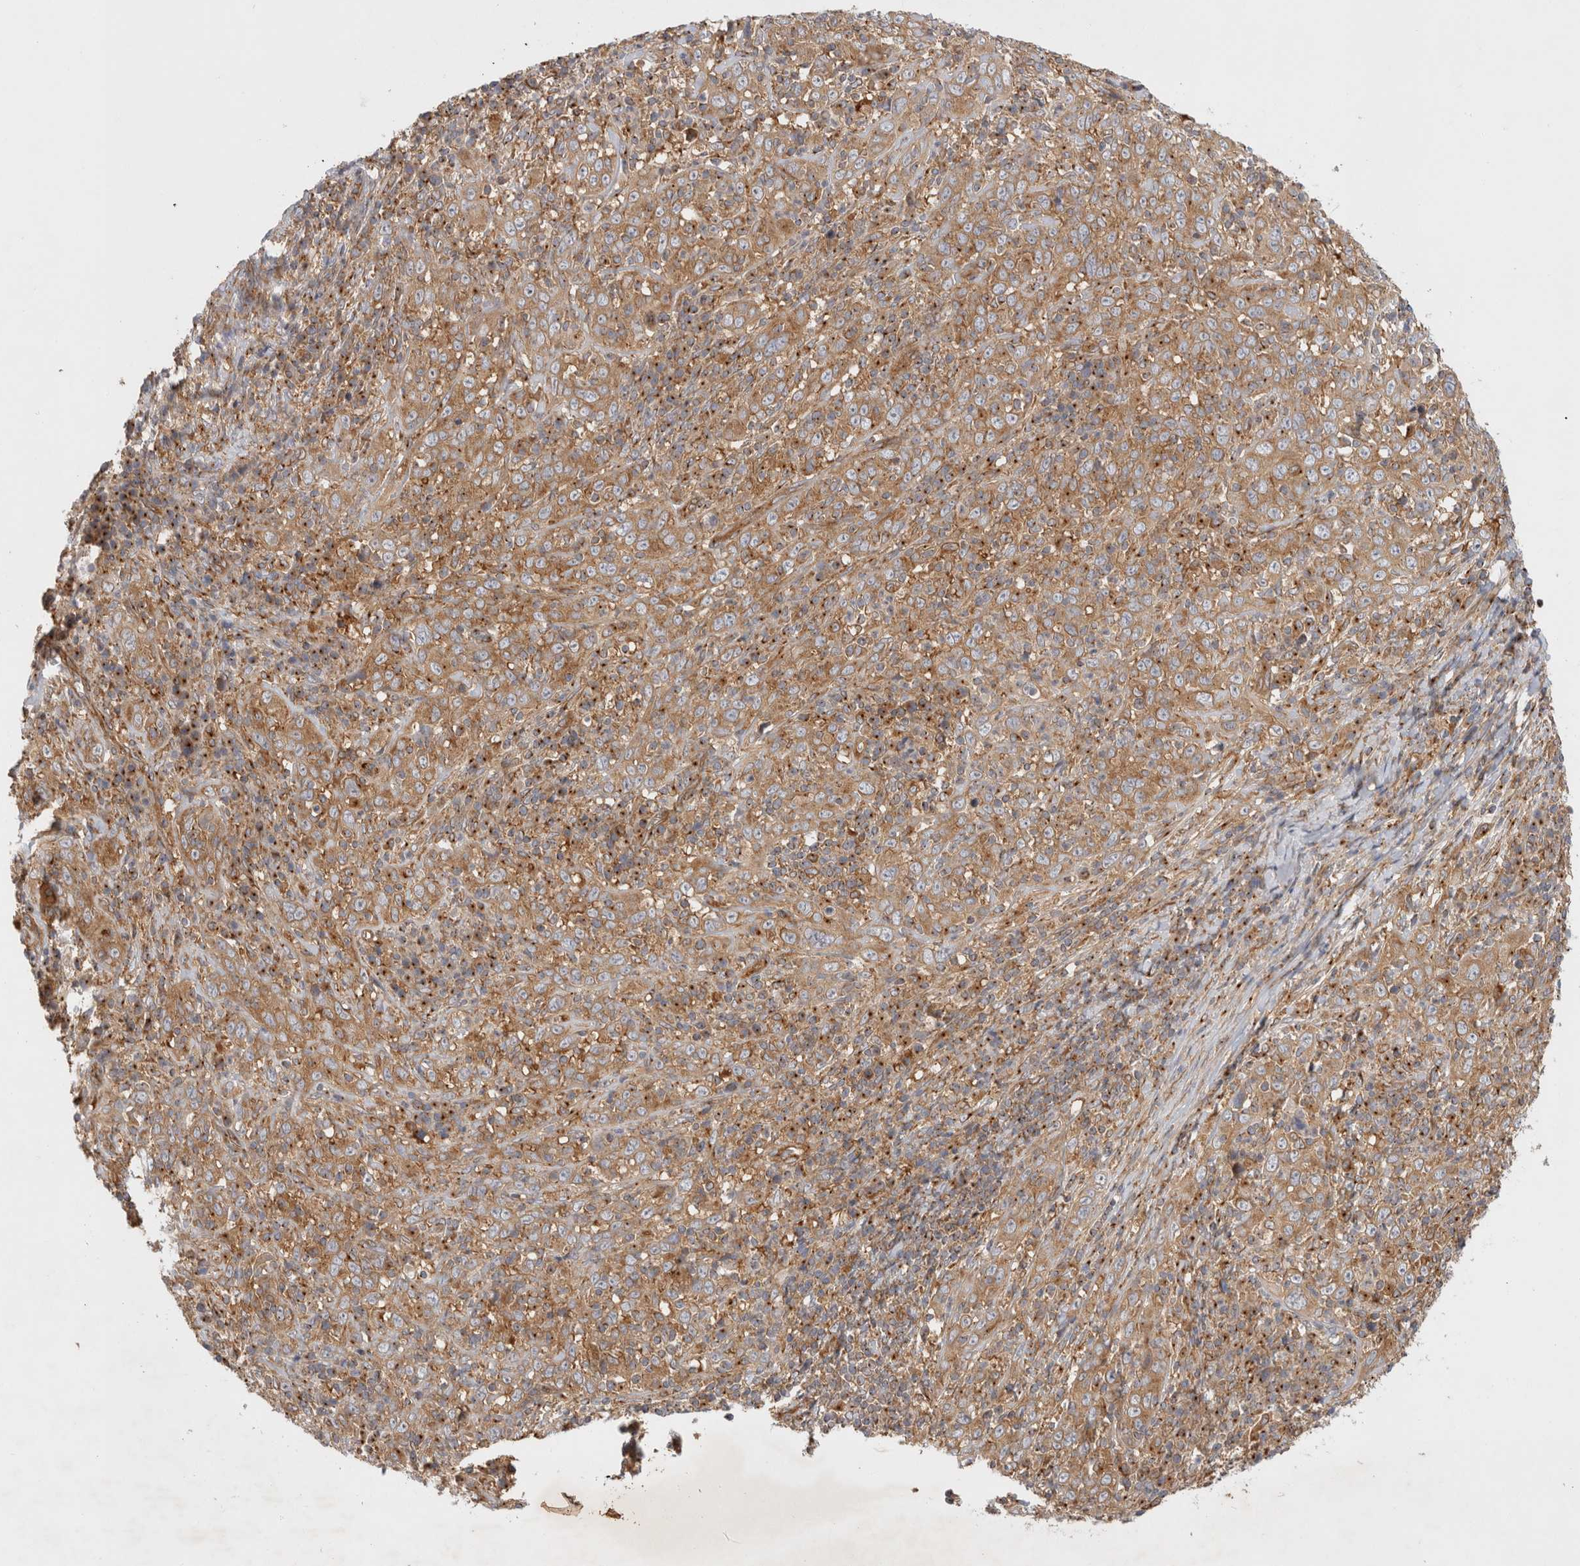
{"staining": {"intensity": "moderate", "quantity": ">75%", "location": "cytoplasmic/membranous"}, "tissue": "cervical cancer", "cell_type": "Tumor cells", "image_type": "cancer", "snomed": [{"axis": "morphology", "description": "Squamous cell carcinoma, NOS"}, {"axis": "topography", "description": "Cervix"}], "caption": "This is an image of IHC staining of cervical cancer (squamous cell carcinoma), which shows moderate staining in the cytoplasmic/membranous of tumor cells.", "gene": "GPR150", "patient": {"sex": "female", "age": 46}}